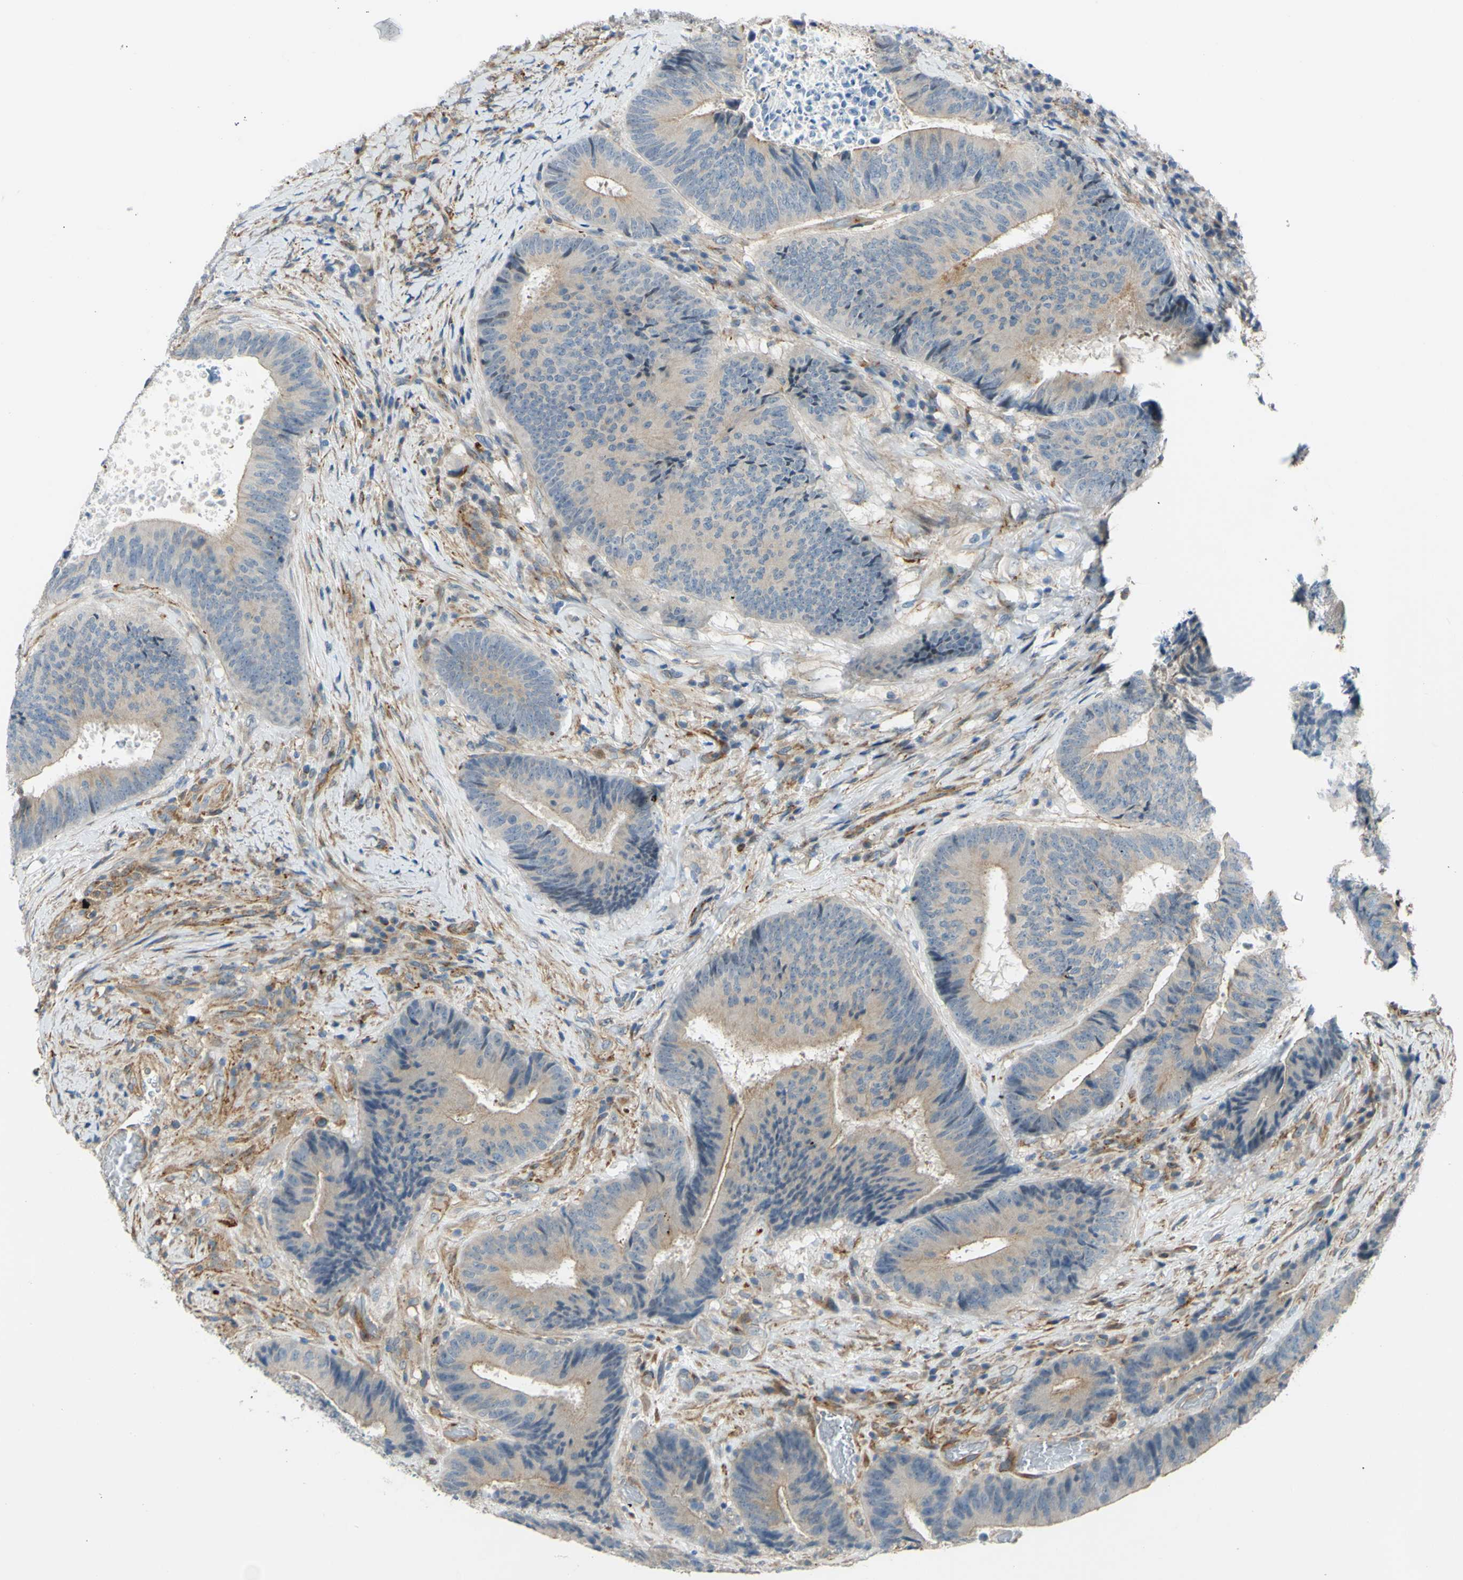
{"staining": {"intensity": "weak", "quantity": ">75%", "location": "cytoplasmic/membranous"}, "tissue": "colorectal cancer", "cell_type": "Tumor cells", "image_type": "cancer", "snomed": [{"axis": "morphology", "description": "Adenocarcinoma, NOS"}, {"axis": "topography", "description": "Rectum"}], "caption": "This is a histology image of immunohistochemistry staining of colorectal adenocarcinoma, which shows weak positivity in the cytoplasmic/membranous of tumor cells.", "gene": "ARHGAP1", "patient": {"sex": "male", "age": 72}}